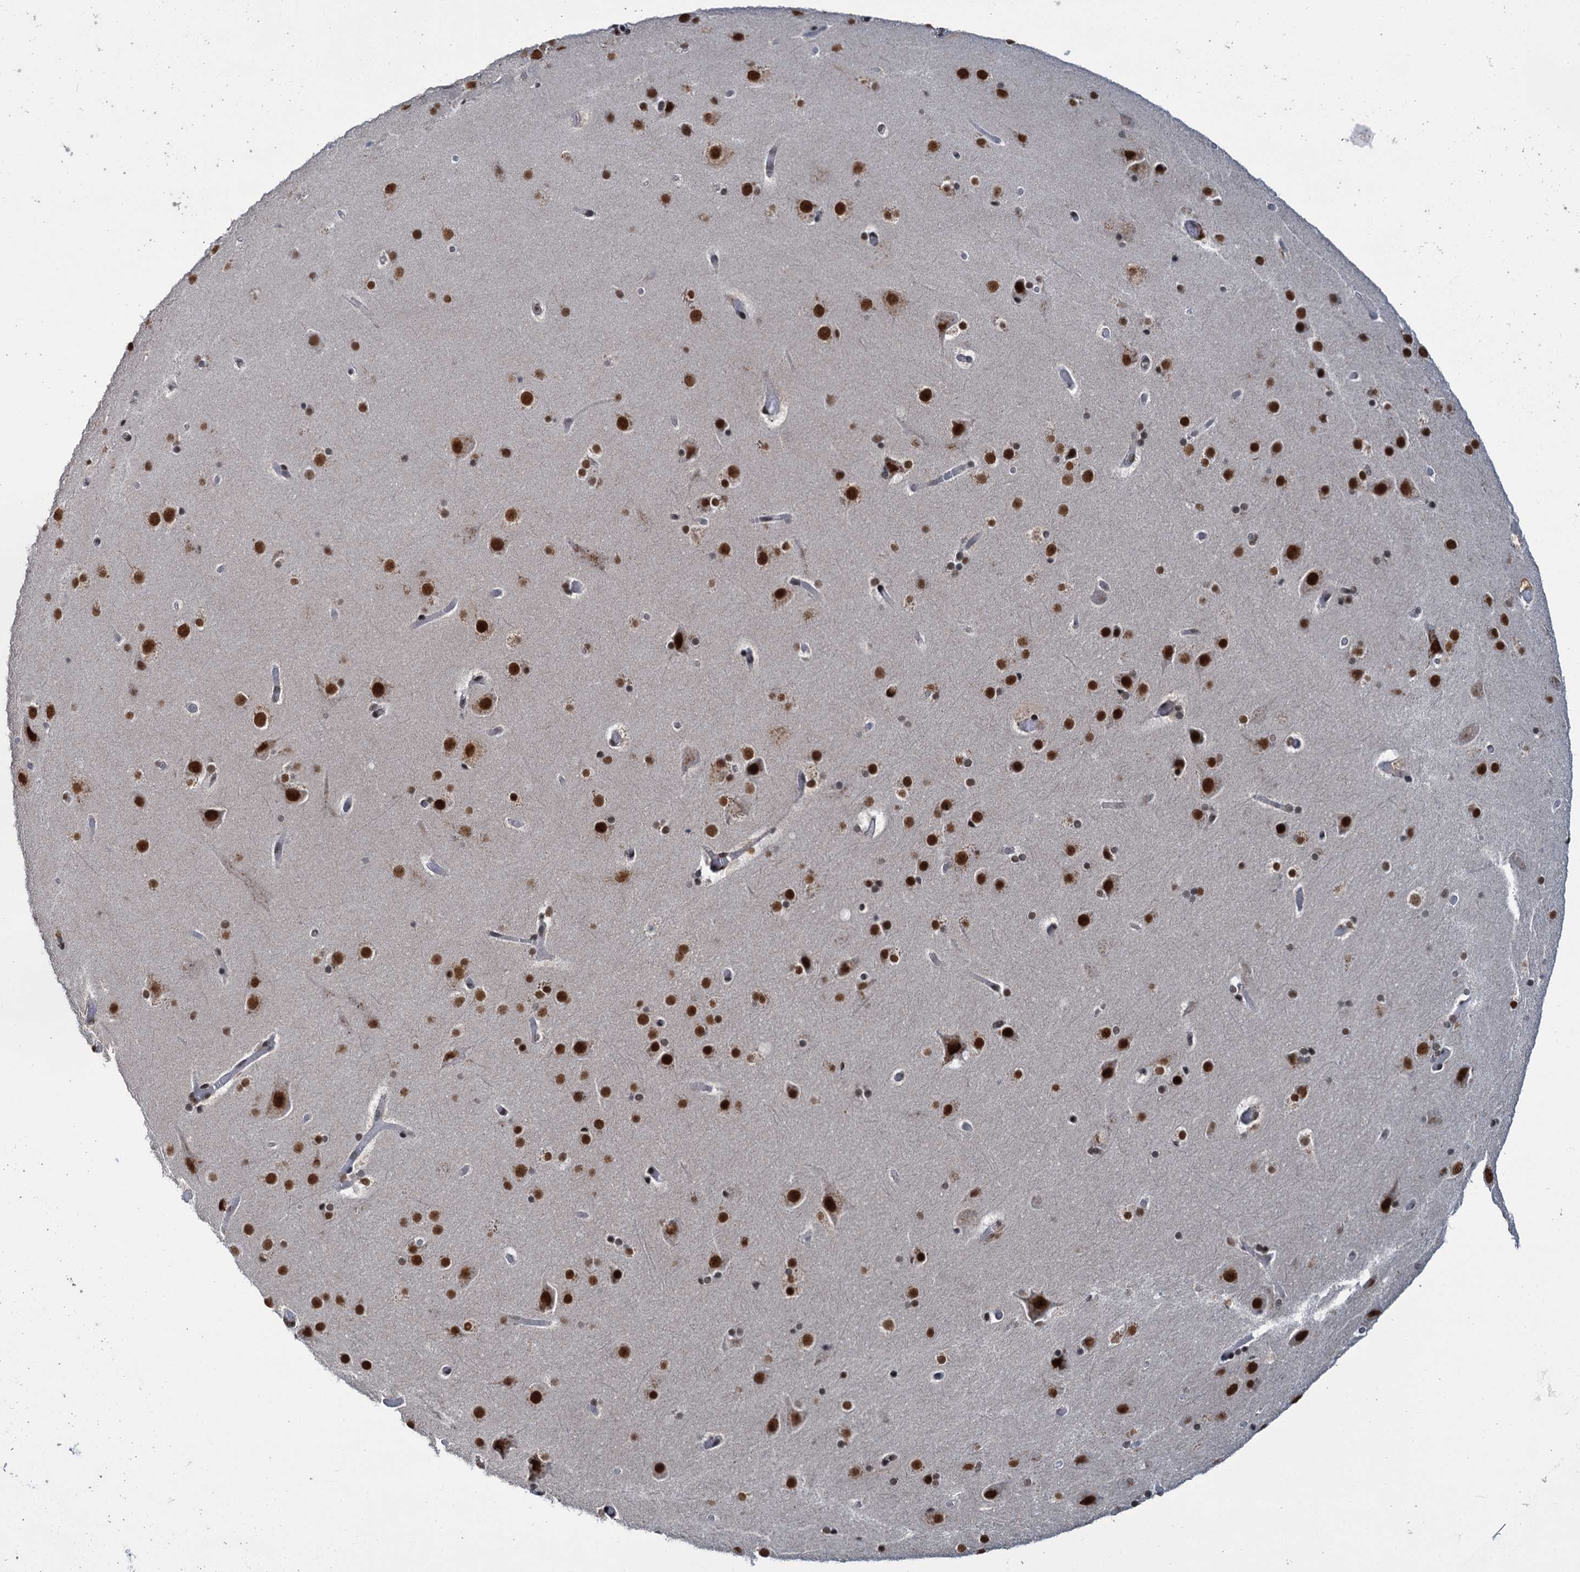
{"staining": {"intensity": "moderate", "quantity": ">75%", "location": "nuclear"}, "tissue": "cerebral cortex", "cell_type": "Endothelial cells", "image_type": "normal", "snomed": [{"axis": "morphology", "description": "Normal tissue, NOS"}, {"axis": "topography", "description": "Cerebral cortex"}], "caption": "This photomicrograph demonstrates benign cerebral cortex stained with IHC to label a protein in brown. The nuclear of endothelial cells show moderate positivity for the protein. Nuclei are counter-stained blue.", "gene": "PPHLN1", "patient": {"sex": "male", "age": 57}}